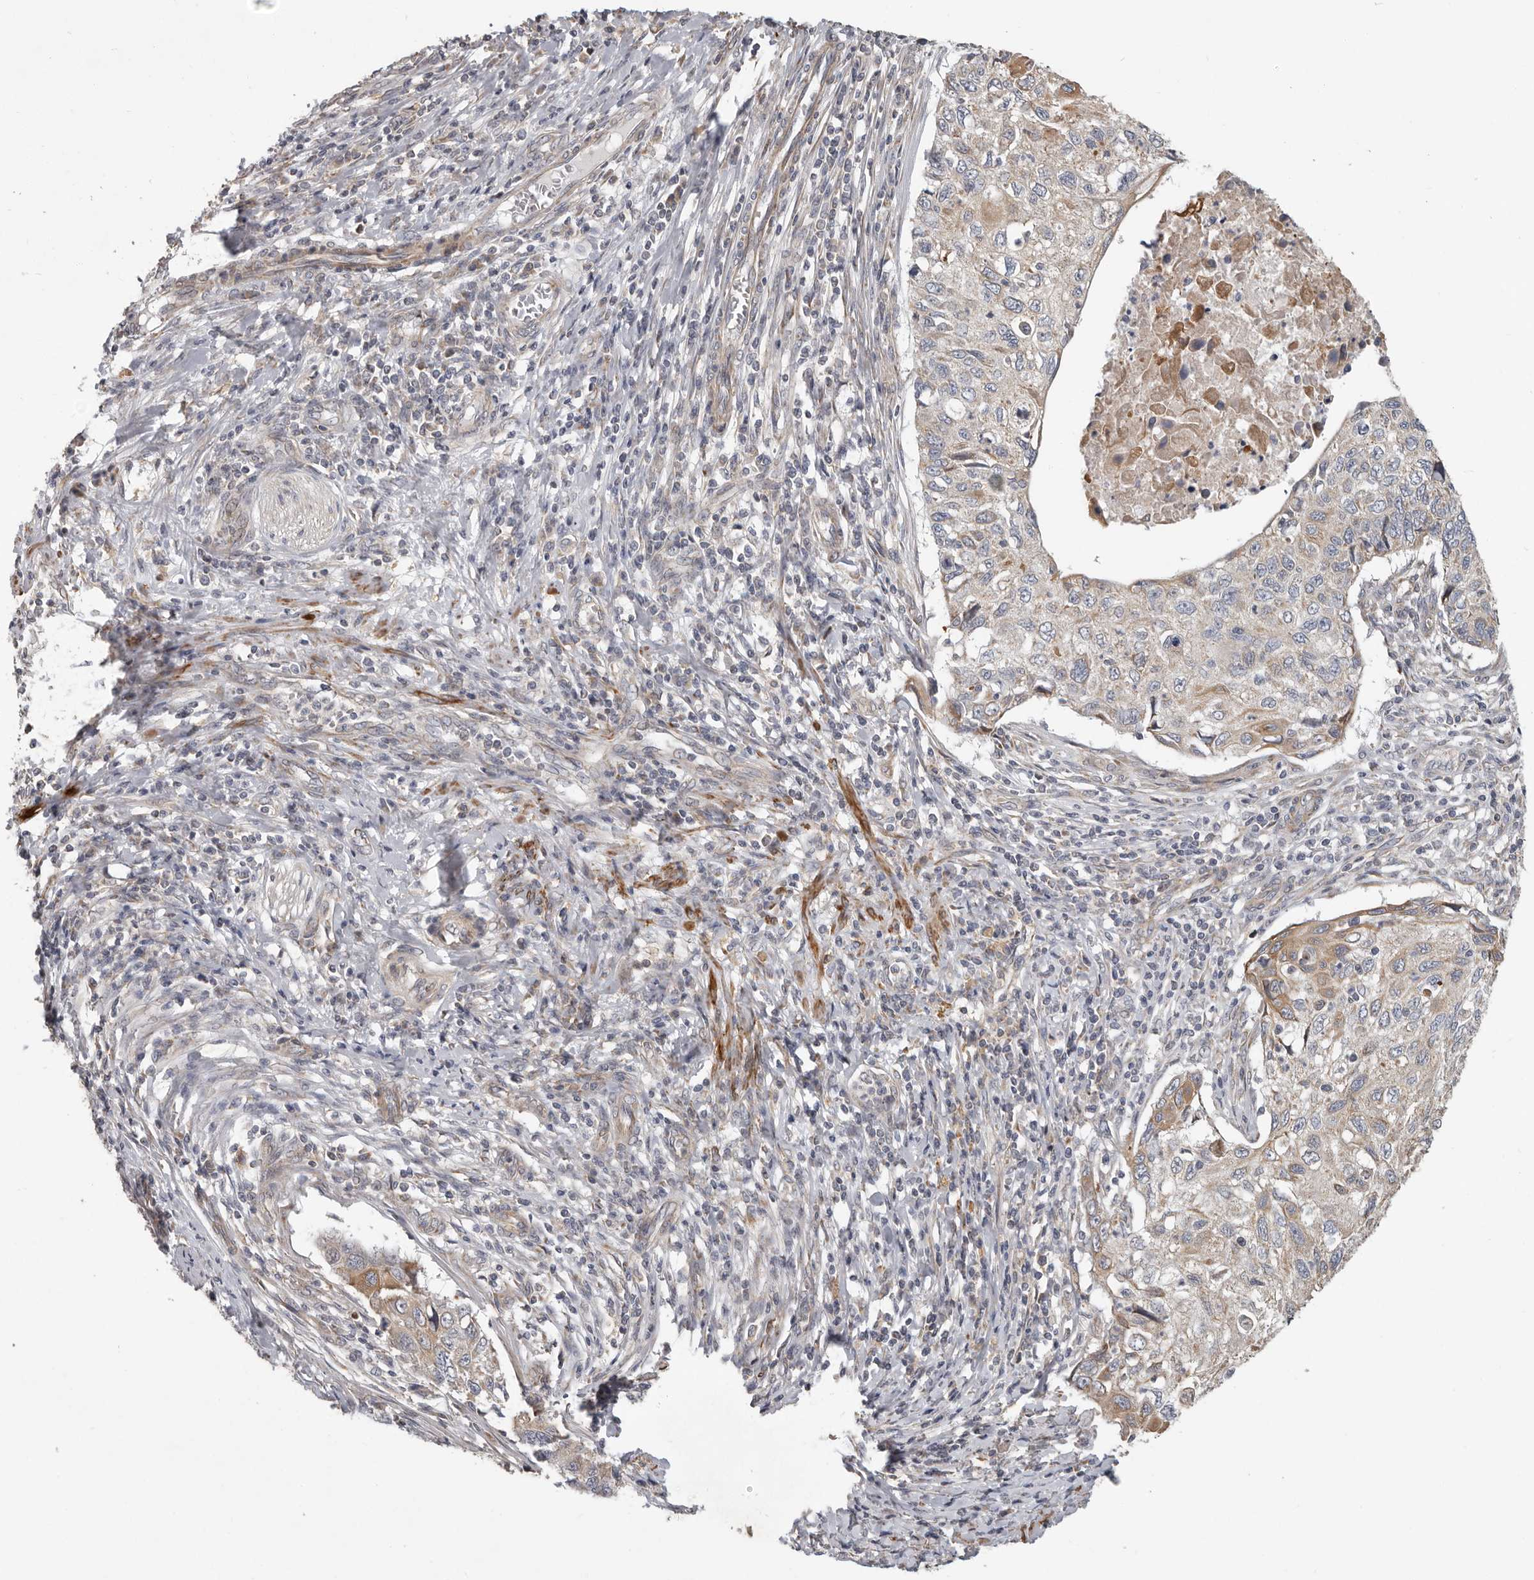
{"staining": {"intensity": "moderate", "quantity": "<25%", "location": "cytoplasmic/membranous"}, "tissue": "cervical cancer", "cell_type": "Tumor cells", "image_type": "cancer", "snomed": [{"axis": "morphology", "description": "Squamous cell carcinoma, NOS"}, {"axis": "topography", "description": "Cervix"}], "caption": "There is low levels of moderate cytoplasmic/membranous staining in tumor cells of cervical cancer, as demonstrated by immunohistochemical staining (brown color).", "gene": "UNK", "patient": {"sex": "female", "age": 70}}